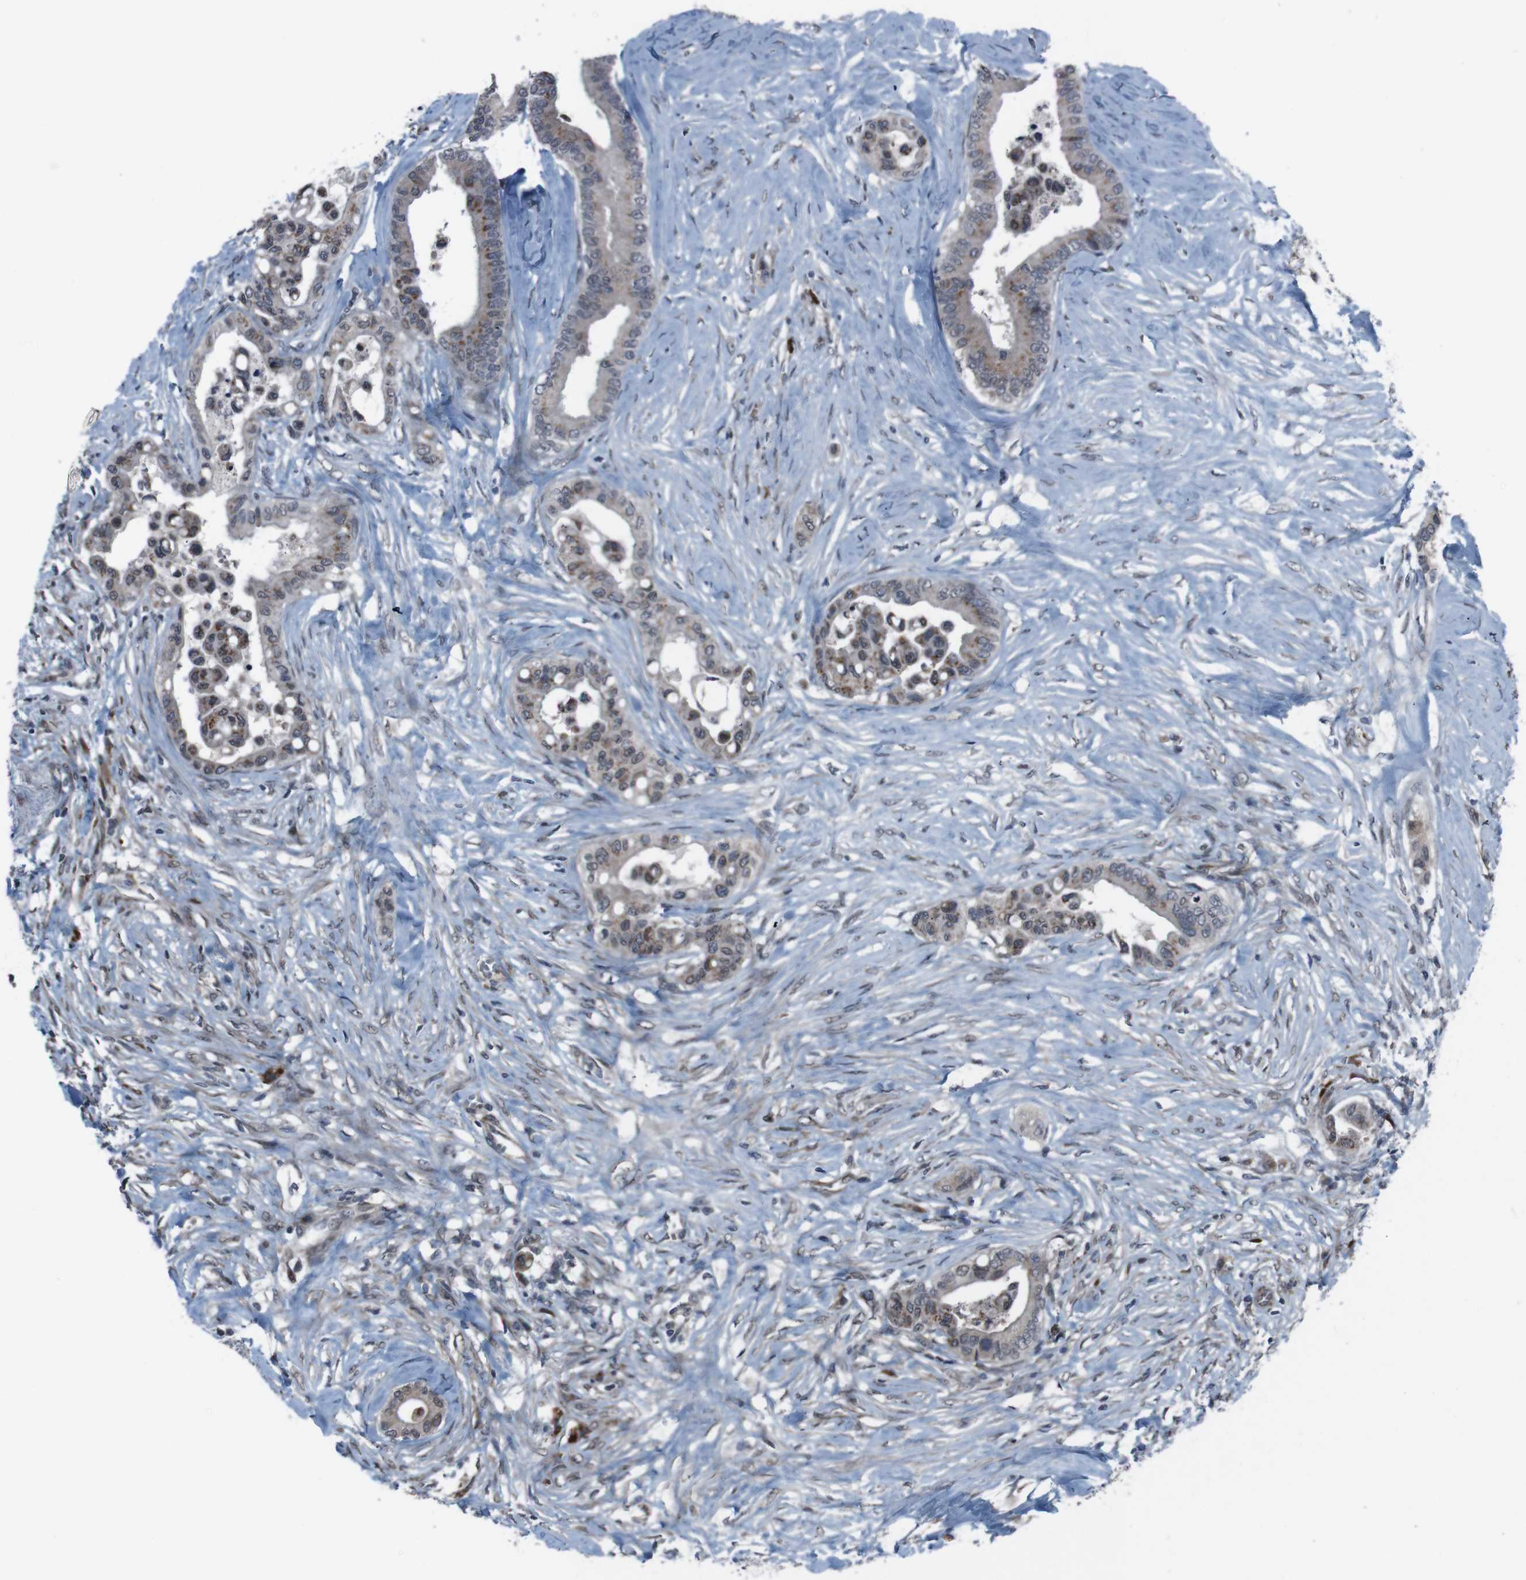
{"staining": {"intensity": "moderate", "quantity": ">75%", "location": "cytoplasmic/membranous,nuclear"}, "tissue": "colorectal cancer", "cell_type": "Tumor cells", "image_type": "cancer", "snomed": [{"axis": "morphology", "description": "Normal tissue, NOS"}, {"axis": "morphology", "description": "Adenocarcinoma, NOS"}, {"axis": "topography", "description": "Colon"}], "caption": "Protein expression analysis of colorectal adenocarcinoma reveals moderate cytoplasmic/membranous and nuclear positivity in approximately >75% of tumor cells.", "gene": "SS18L1", "patient": {"sex": "male", "age": 82}}